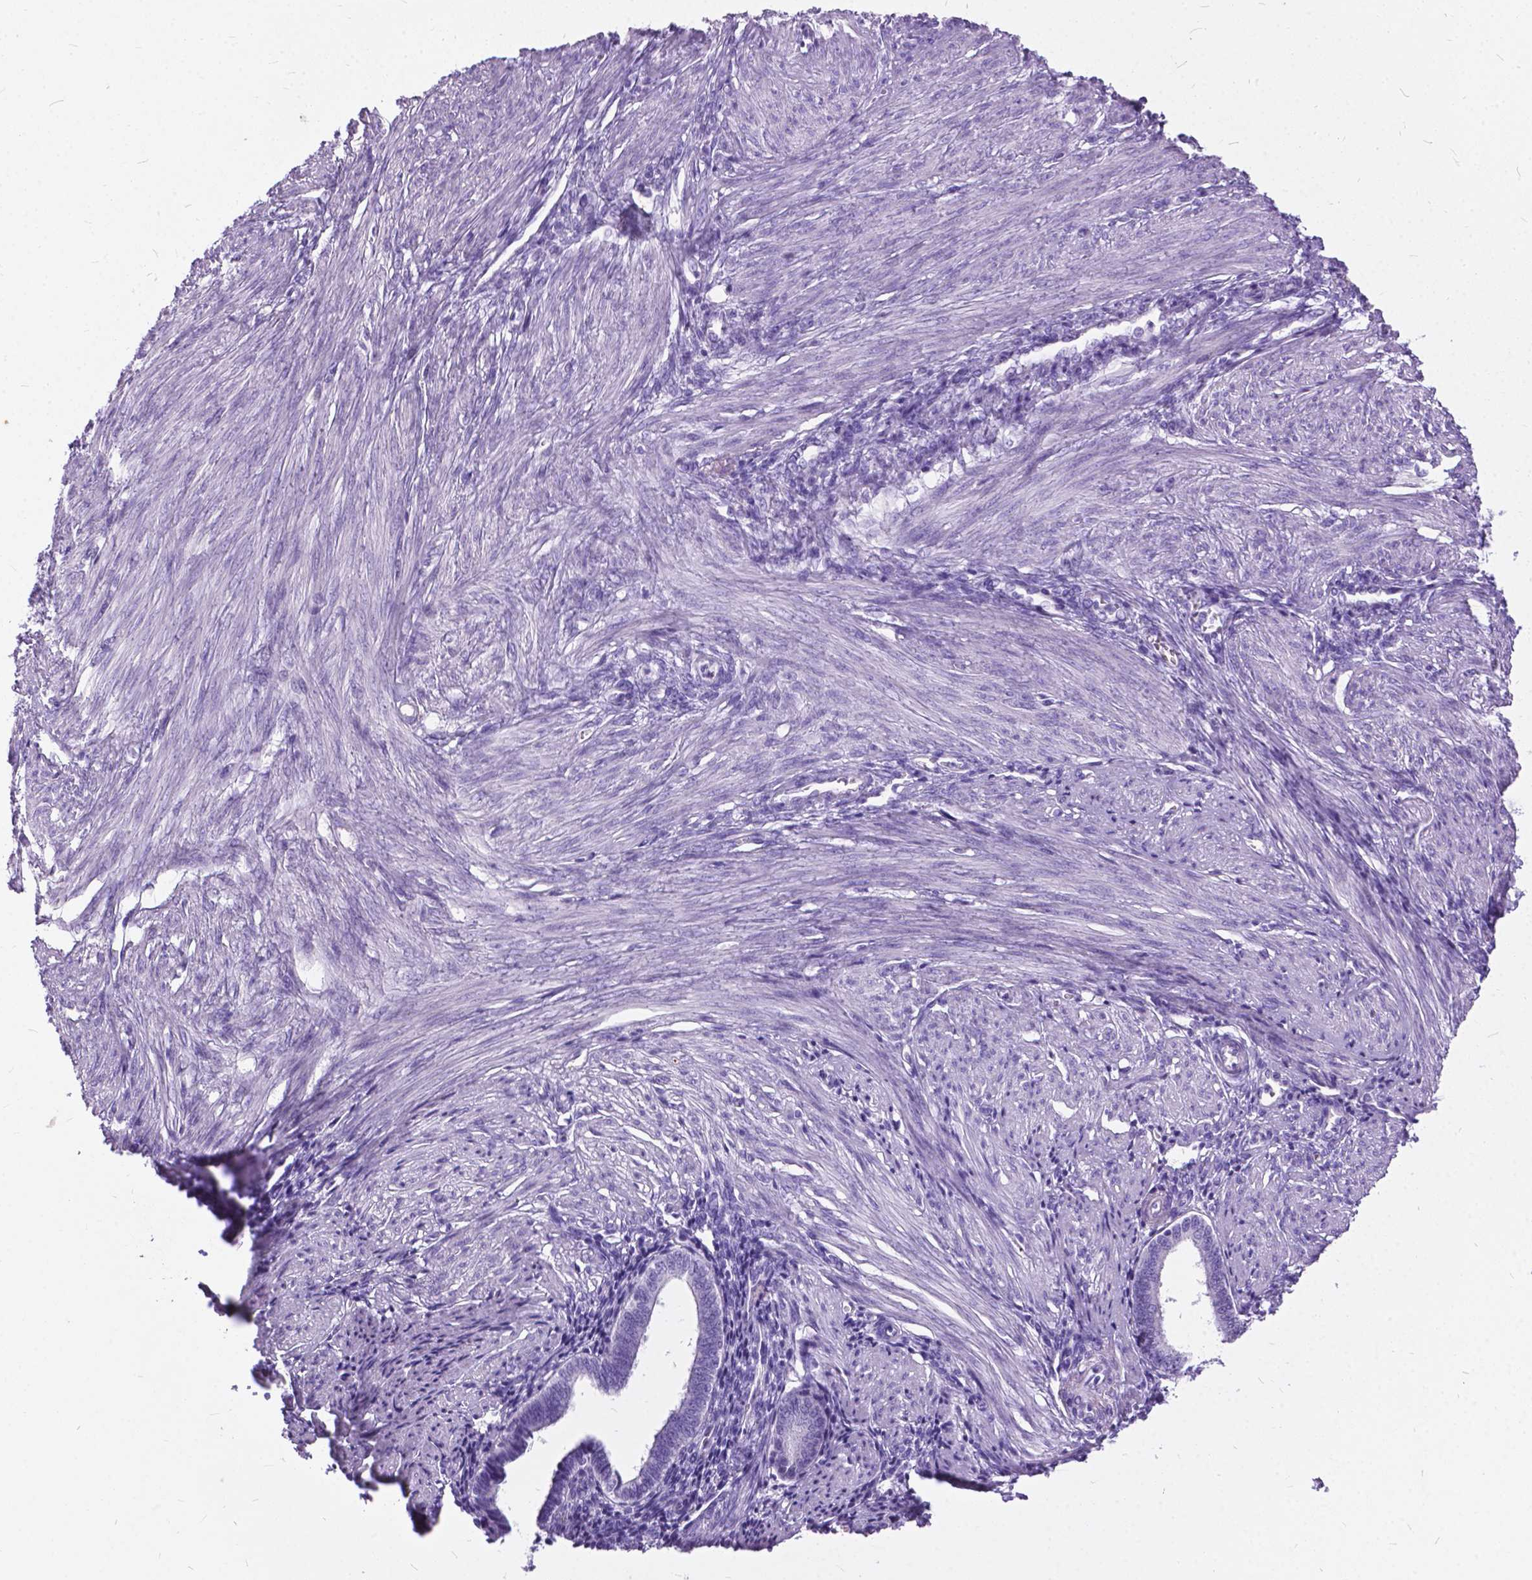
{"staining": {"intensity": "negative", "quantity": "none", "location": "none"}, "tissue": "endometrium", "cell_type": "Cells in endometrial stroma", "image_type": "normal", "snomed": [{"axis": "morphology", "description": "Normal tissue, NOS"}, {"axis": "topography", "description": "Endometrium"}], "caption": "This is an immunohistochemistry image of unremarkable human endometrium. There is no staining in cells in endometrial stroma.", "gene": "BSND", "patient": {"sex": "female", "age": 42}}